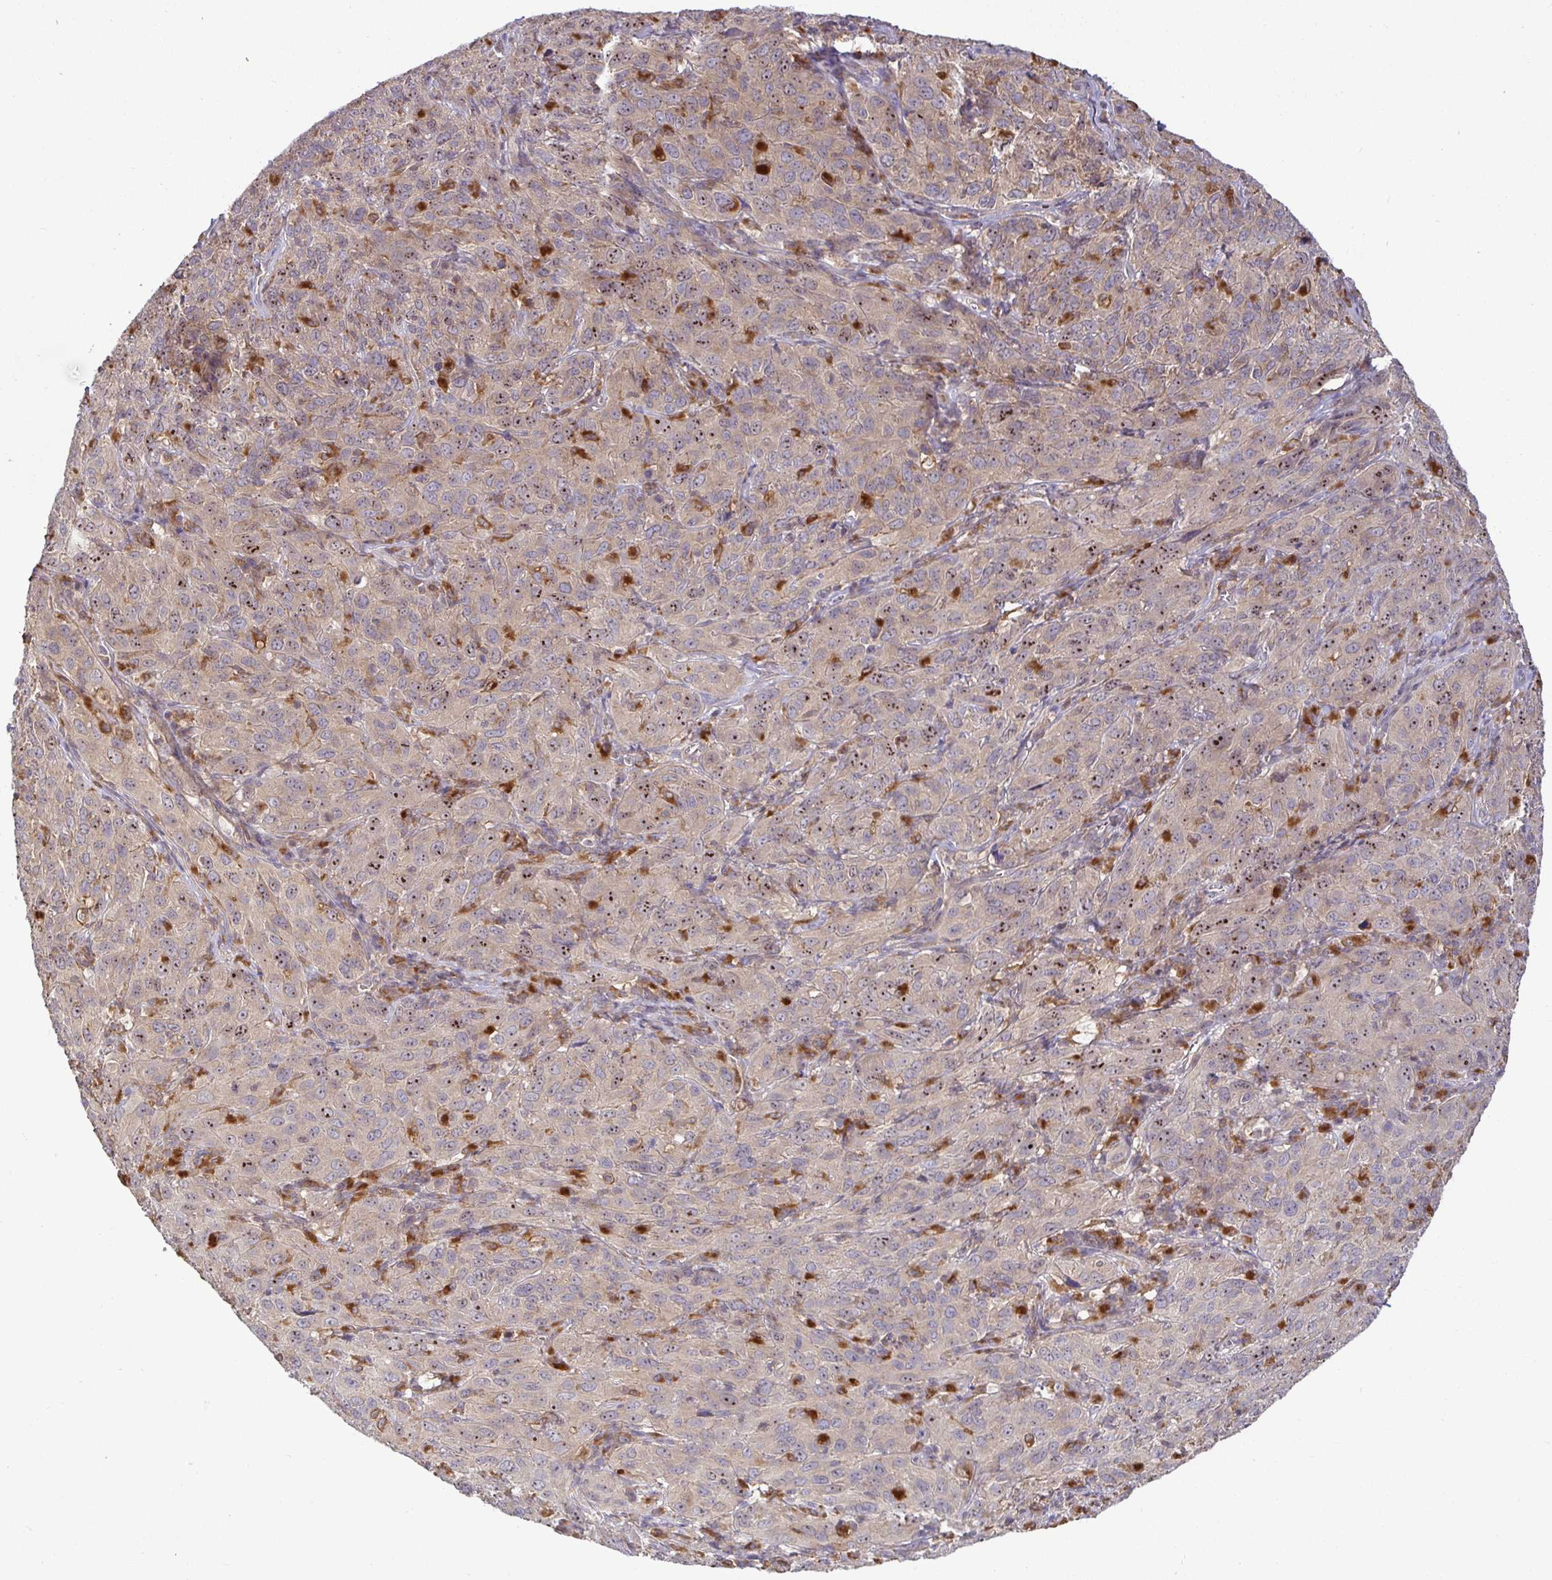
{"staining": {"intensity": "moderate", "quantity": "<25%", "location": "nuclear"}, "tissue": "cervical cancer", "cell_type": "Tumor cells", "image_type": "cancer", "snomed": [{"axis": "morphology", "description": "Normal tissue, NOS"}, {"axis": "morphology", "description": "Squamous cell carcinoma, NOS"}, {"axis": "topography", "description": "Cervix"}], "caption": "Cervical cancer (squamous cell carcinoma) stained with a brown dye displays moderate nuclear positive expression in approximately <25% of tumor cells.", "gene": "ATP6V1F", "patient": {"sex": "female", "age": 51}}